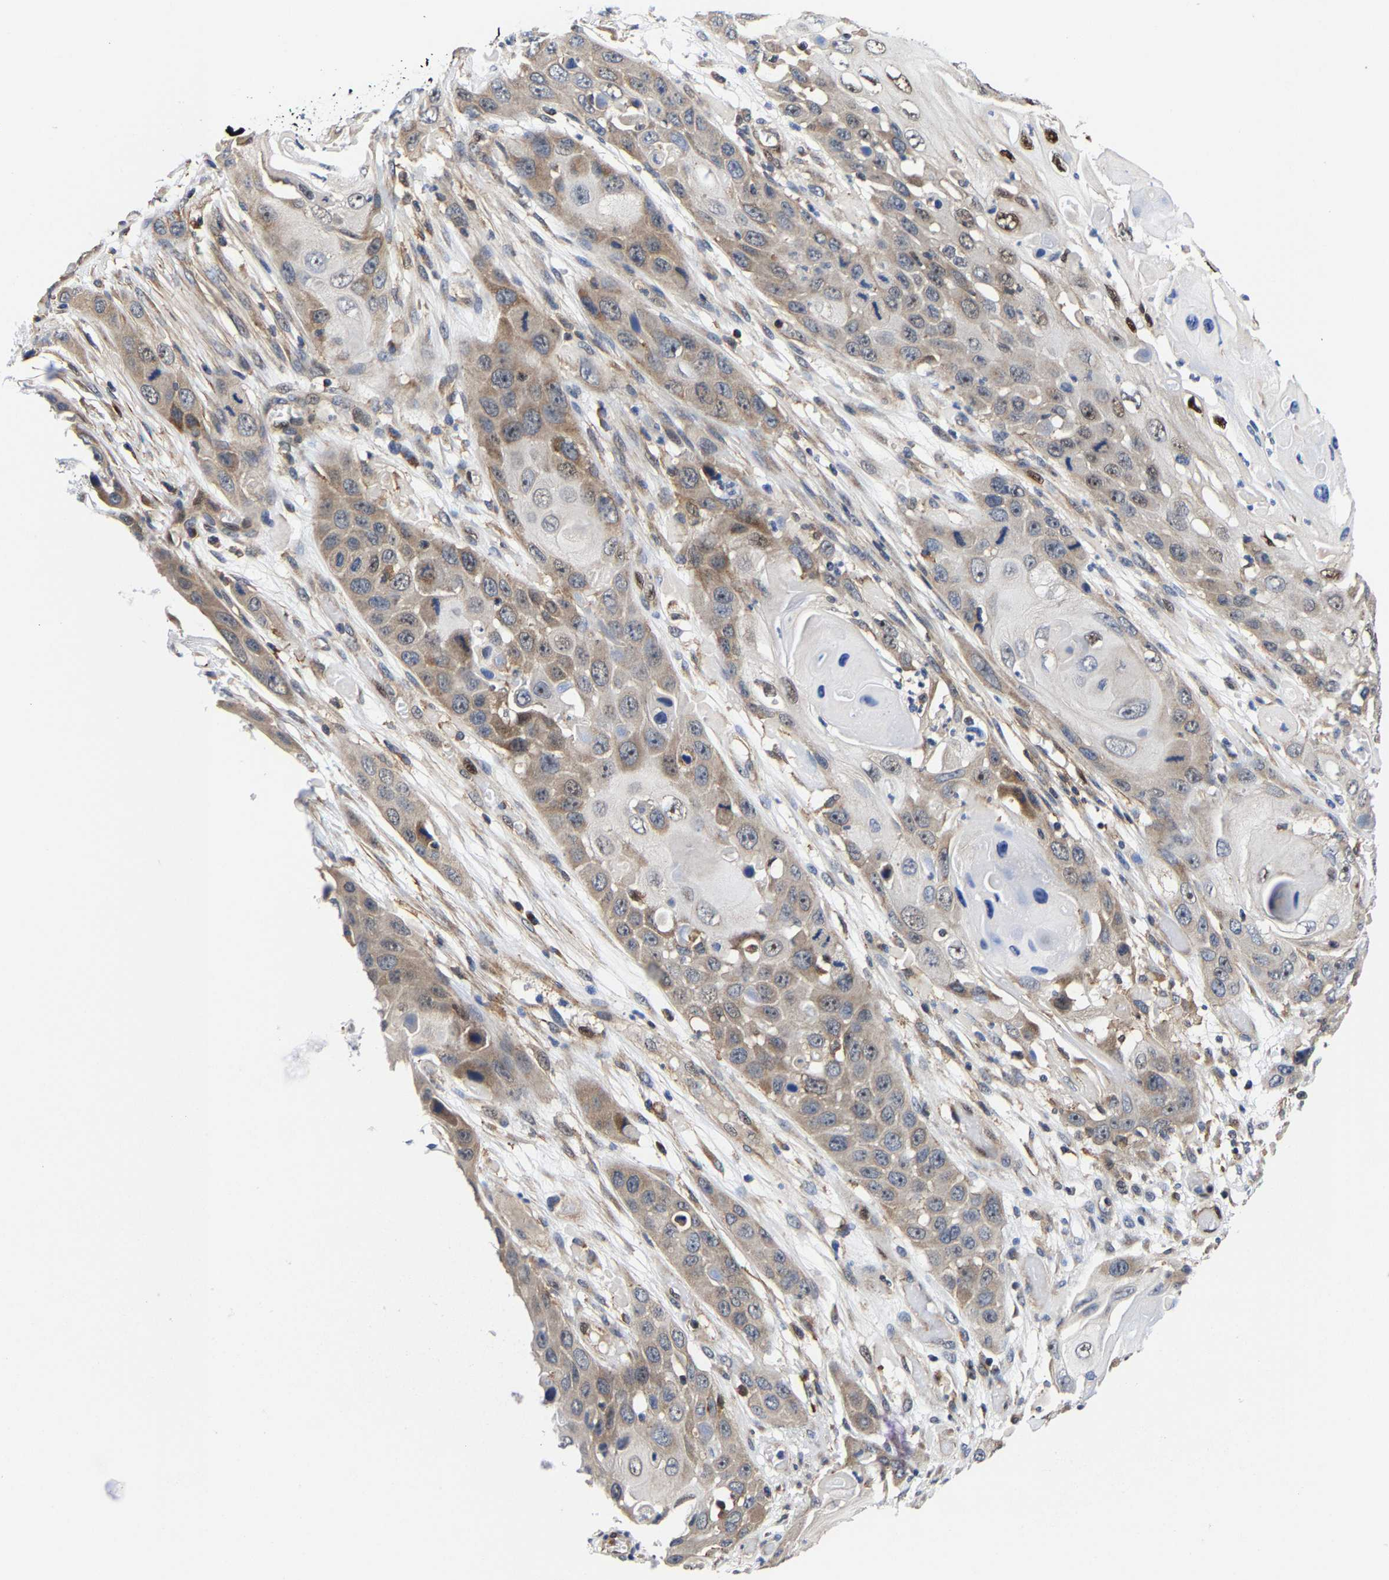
{"staining": {"intensity": "strong", "quantity": "<25%", "location": "cytoplasmic/membranous,nuclear"}, "tissue": "skin cancer", "cell_type": "Tumor cells", "image_type": "cancer", "snomed": [{"axis": "morphology", "description": "Squamous cell carcinoma, NOS"}, {"axis": "topography", "description": "Skin"}], "caption": "An immunohistochemistry (IHC) micrograph of neoplastic tissue is shown. Protein staining in brown shows strong cytoplasmic/membranous and nuclear positivity in skin cancer within tumor cells.", "gene": "PFKFB3", "patient": {"sex": "male", "age": 55}}